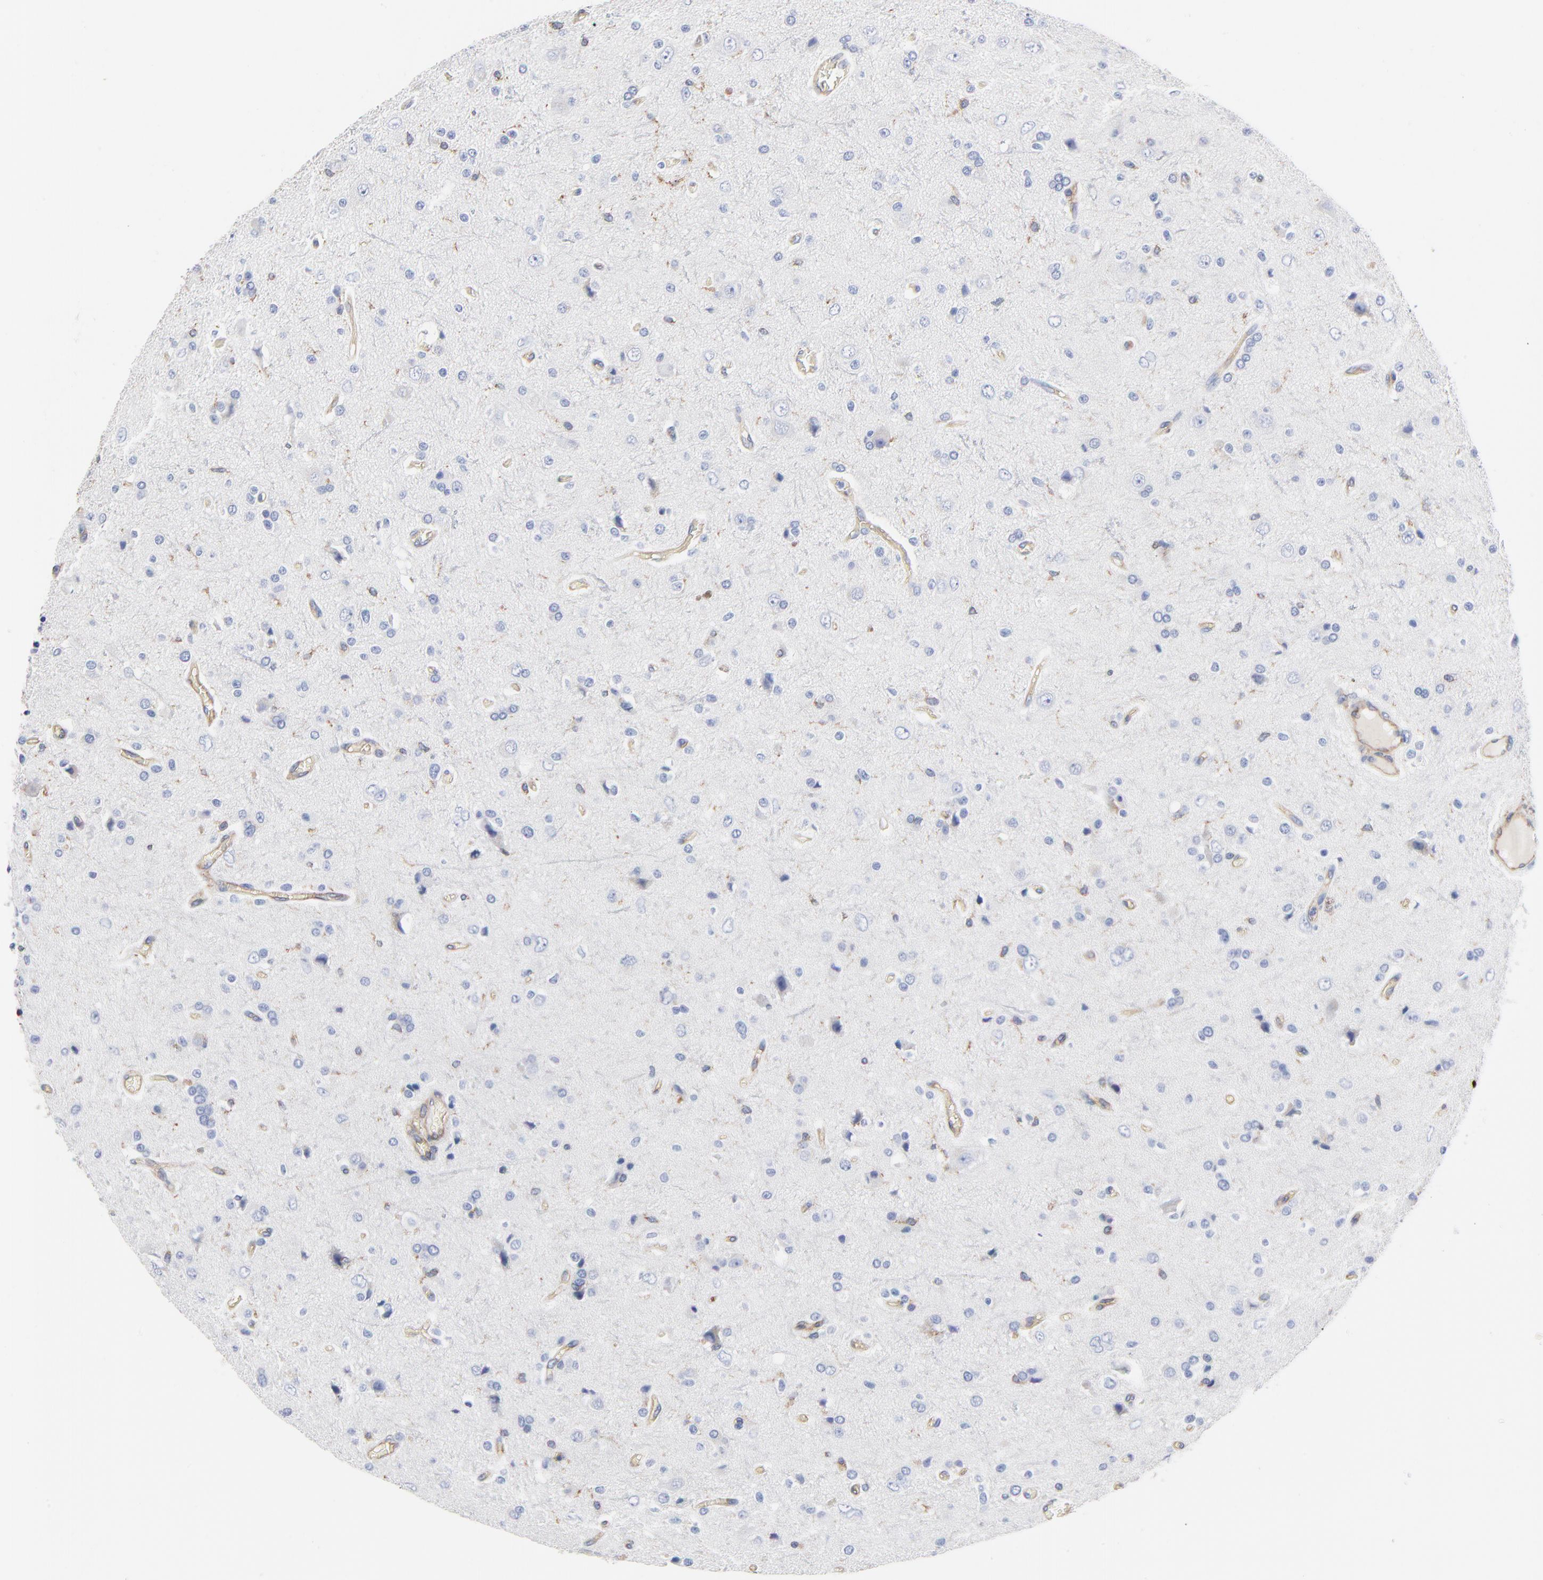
{"staining": {"intensity": "negative", "quantity": "none", "location": "none"}, "tissue": "glioma", "cell_type": "Tumor cells", "image_type": "cancer", "snomed": [{"axis": "morphology", "description": "Glioma, malignant, High grade"}, {"axis": "topography", "description": "Brain"}], "caption": "Immunohistochemistry (IHC) histopathology image of neoplastic tissue: glioma stained with DAB (3,3'-diaminobenzidine) exhibits no significant protein positivity in tumor cells. (DAB immunohistochemistry visualized using brightfield microscopy, high magnification).", "gene": "CD2AP", "patient": {"sex": "male", "age": 47}}